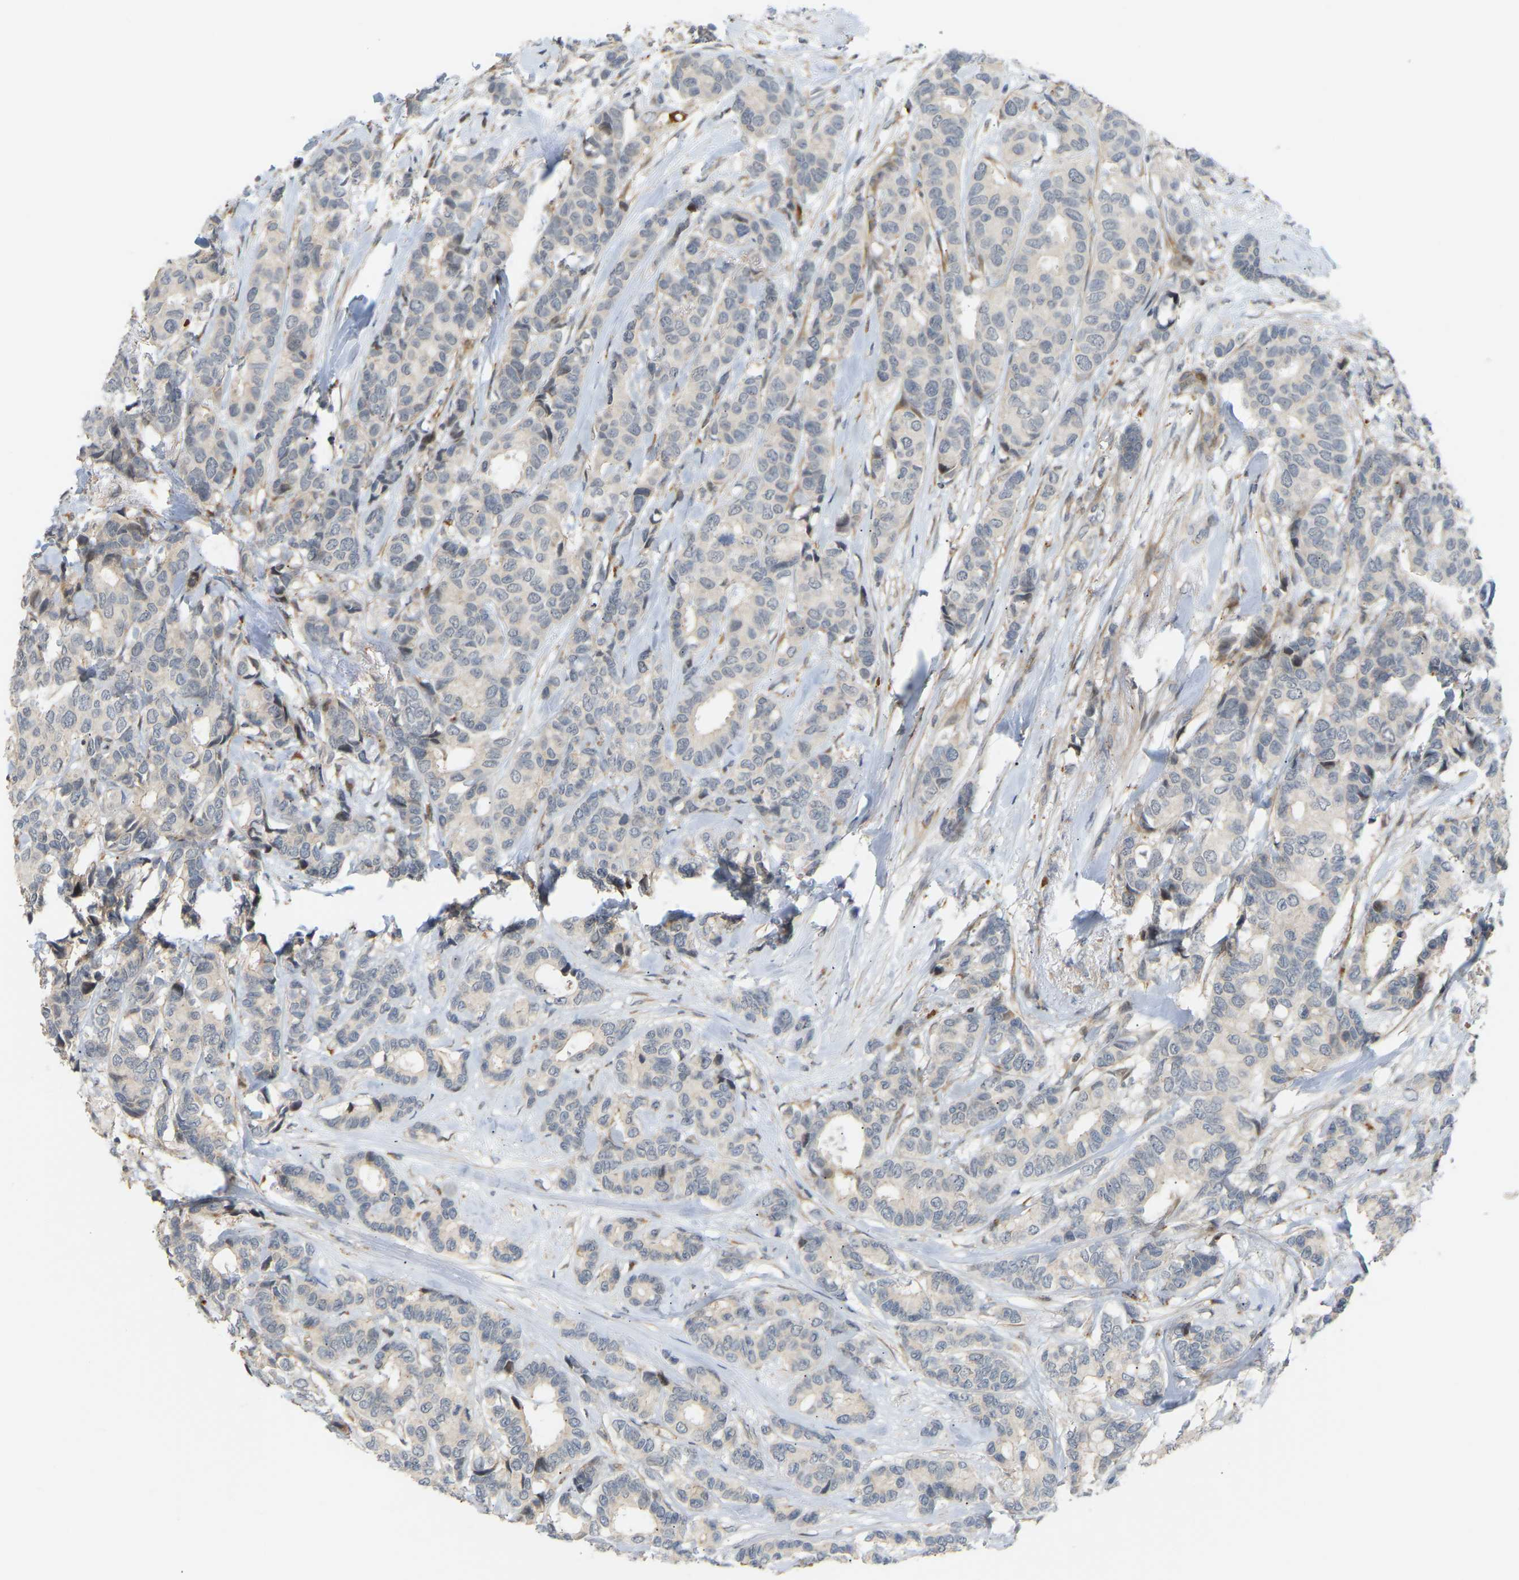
{"staining": {"intensity": "negative", "quantity": "none", "location": "none"}, "tissue": "breast cancer", "cell_type": "Tumor cells", "image_type": "cancer", "snomed": [{"axis": "morphology", "description": "Duct carcinoma"}, {"axis": "topography", "description": "Breast"}], "caption": "There is no significant staining in tumor cells of breast cancer.", "gene": "POGLUT2", "patient": {"sex": "female", "age": 87}}